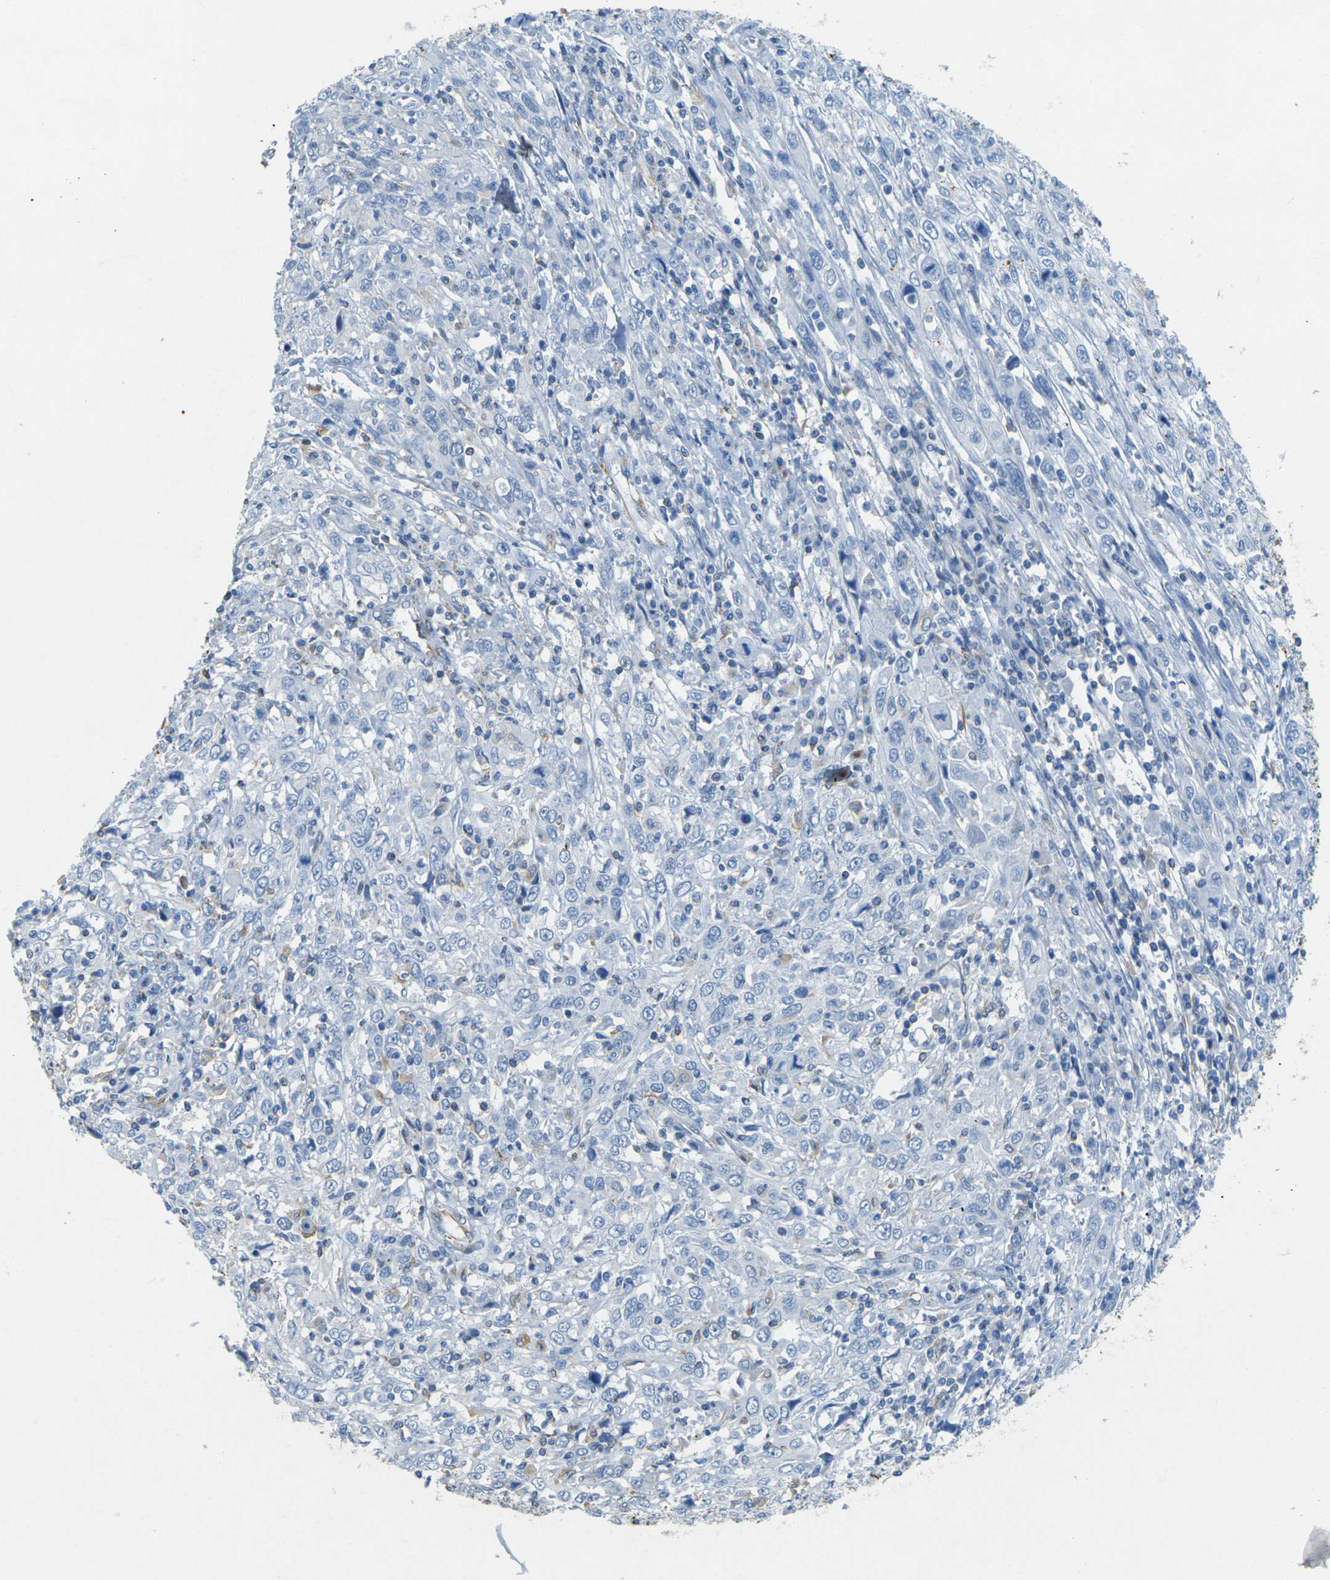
{"staining": {"intensity": "negative", "quantity": "none", "location": "none"}, "tissue": "cervical cancer", "cell_type": "Tumor cells", "image_type": "cancer", "snomed": [{"axis": "morphology", "description": "Squamous cell carcinoma, NOS"}, {"axis": "topography", "description": "Cervix"}], "caption": "This is a photomicrograph of immunohistochemistry (IHC) staining of cervical squamous cell carcinoma, which shows no positivity in tumor cells. The staining was performed using DAB to visualize the protein expression in brown, while the nuclei were stained in blue with hematoxylin (Magnification: 20x).", "gene": "SORT1", "patient": {"sex": "female", "age": 46}}